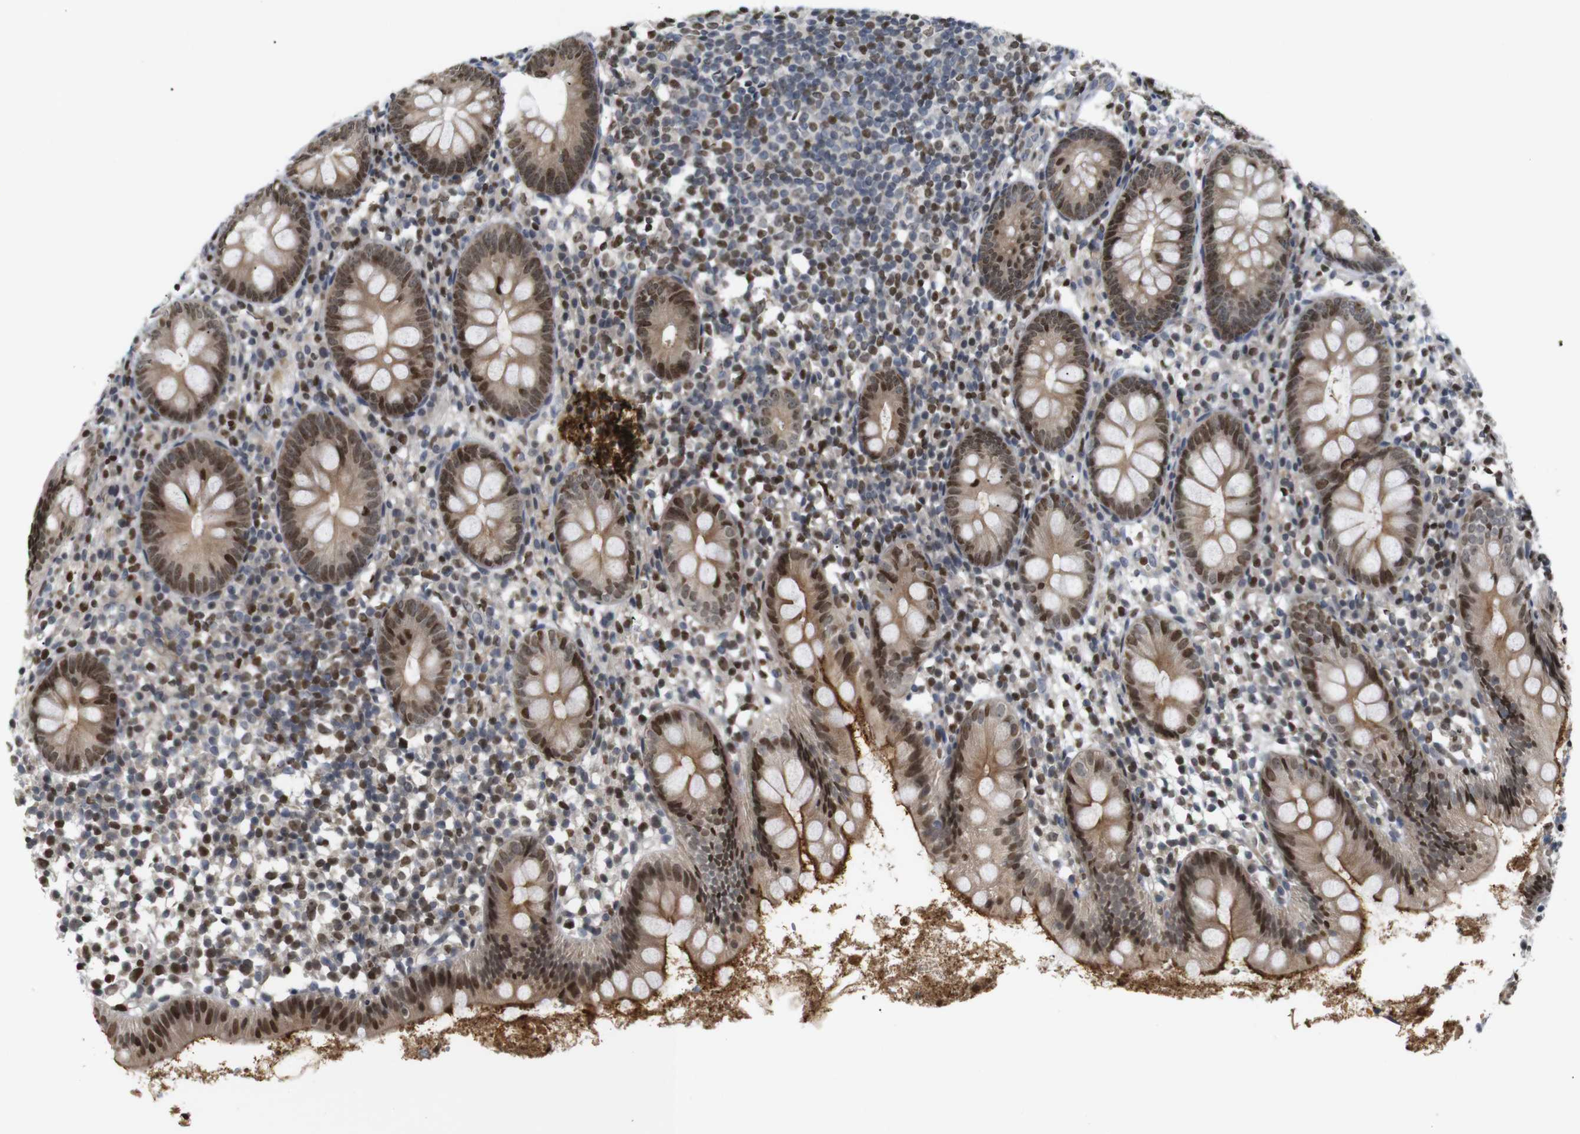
{"staining": {"intensity": "moderate", "quantity": ">75%", "location": "cytoplasmic/membranous,nuclear"}, "tissue": "appendix", "cell_type": "Glandular cells", "image_type": "normal", "snomed": [{"axis": "morphology", "description": "Normal tissue, NOS"}, {"axis": "topography", "description": "Appendix"}], "caption": "Brown immunohistochemical staining in unremarkable human appendix displays moderate cytoplasmic/membranous,nuclear positivity in about >75% of glandular cells.", "gene": "MBD1", "patient": {"sex": "female", "age": 20}}